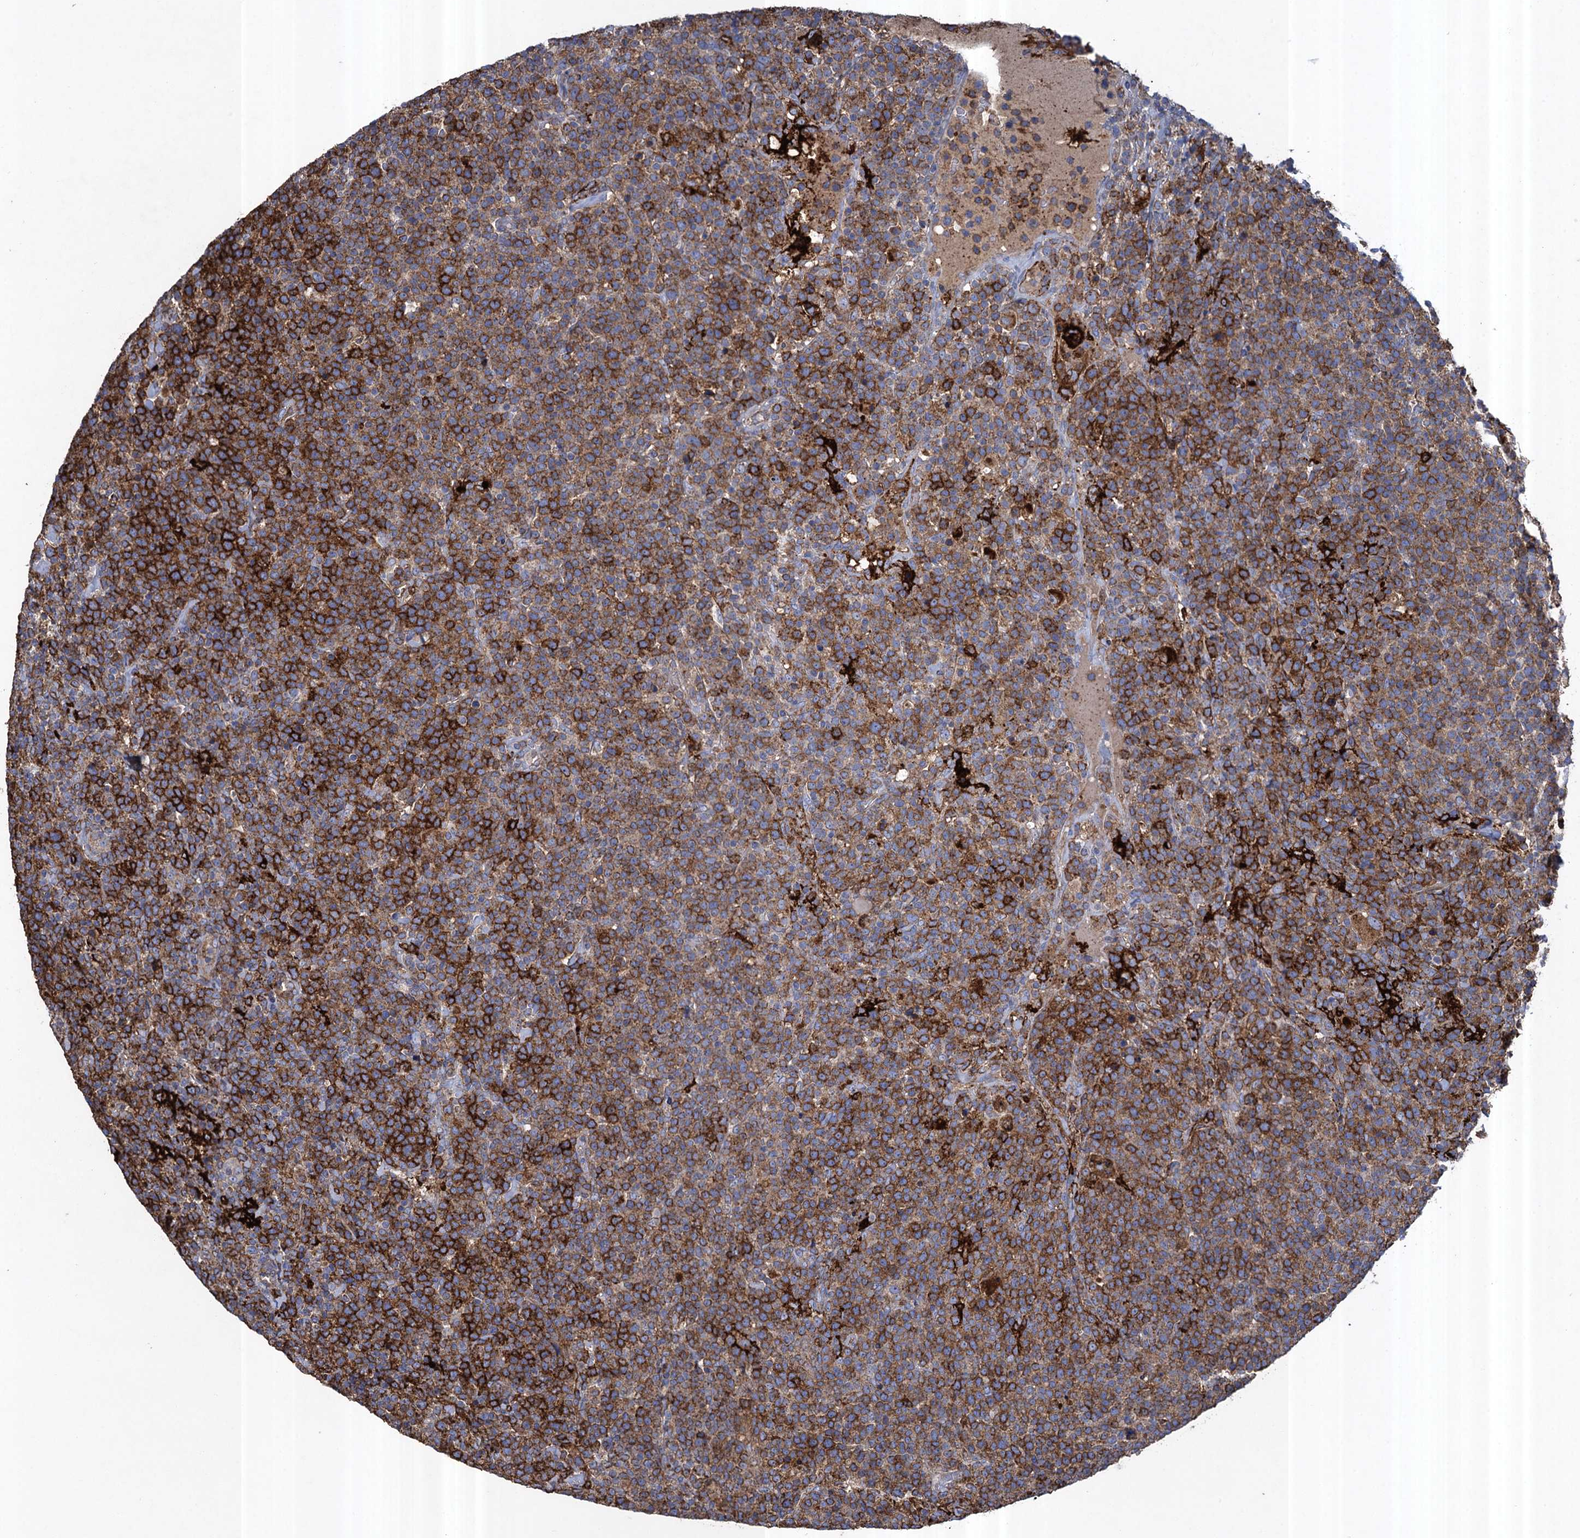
{"staining": {"intensity": "strong", "quantity": ">75%", "location": "cytoplasmic/membranous"}, "tissue": "lymphoma", "cell_type": "Tumor cells", "image_type": "cancer", "snomed": [{"axis": "morphology", "description": "Malignant lymphoma, non-Hodgkin's type, High grade"}, {"axis": "topography", "description": "Lymph node"}], "caption": "This image demonstrates high-grade malignant lymphoma, non-Hodgkin's type stained with IHC to label a protein in brown. The cytoplasmic/membranous of tumor cells show strong positivity for the protein. Nuclei are counter-stained blue.", "gene": "TXNDC11", "patient": {"sex": "male", "age": 61}}